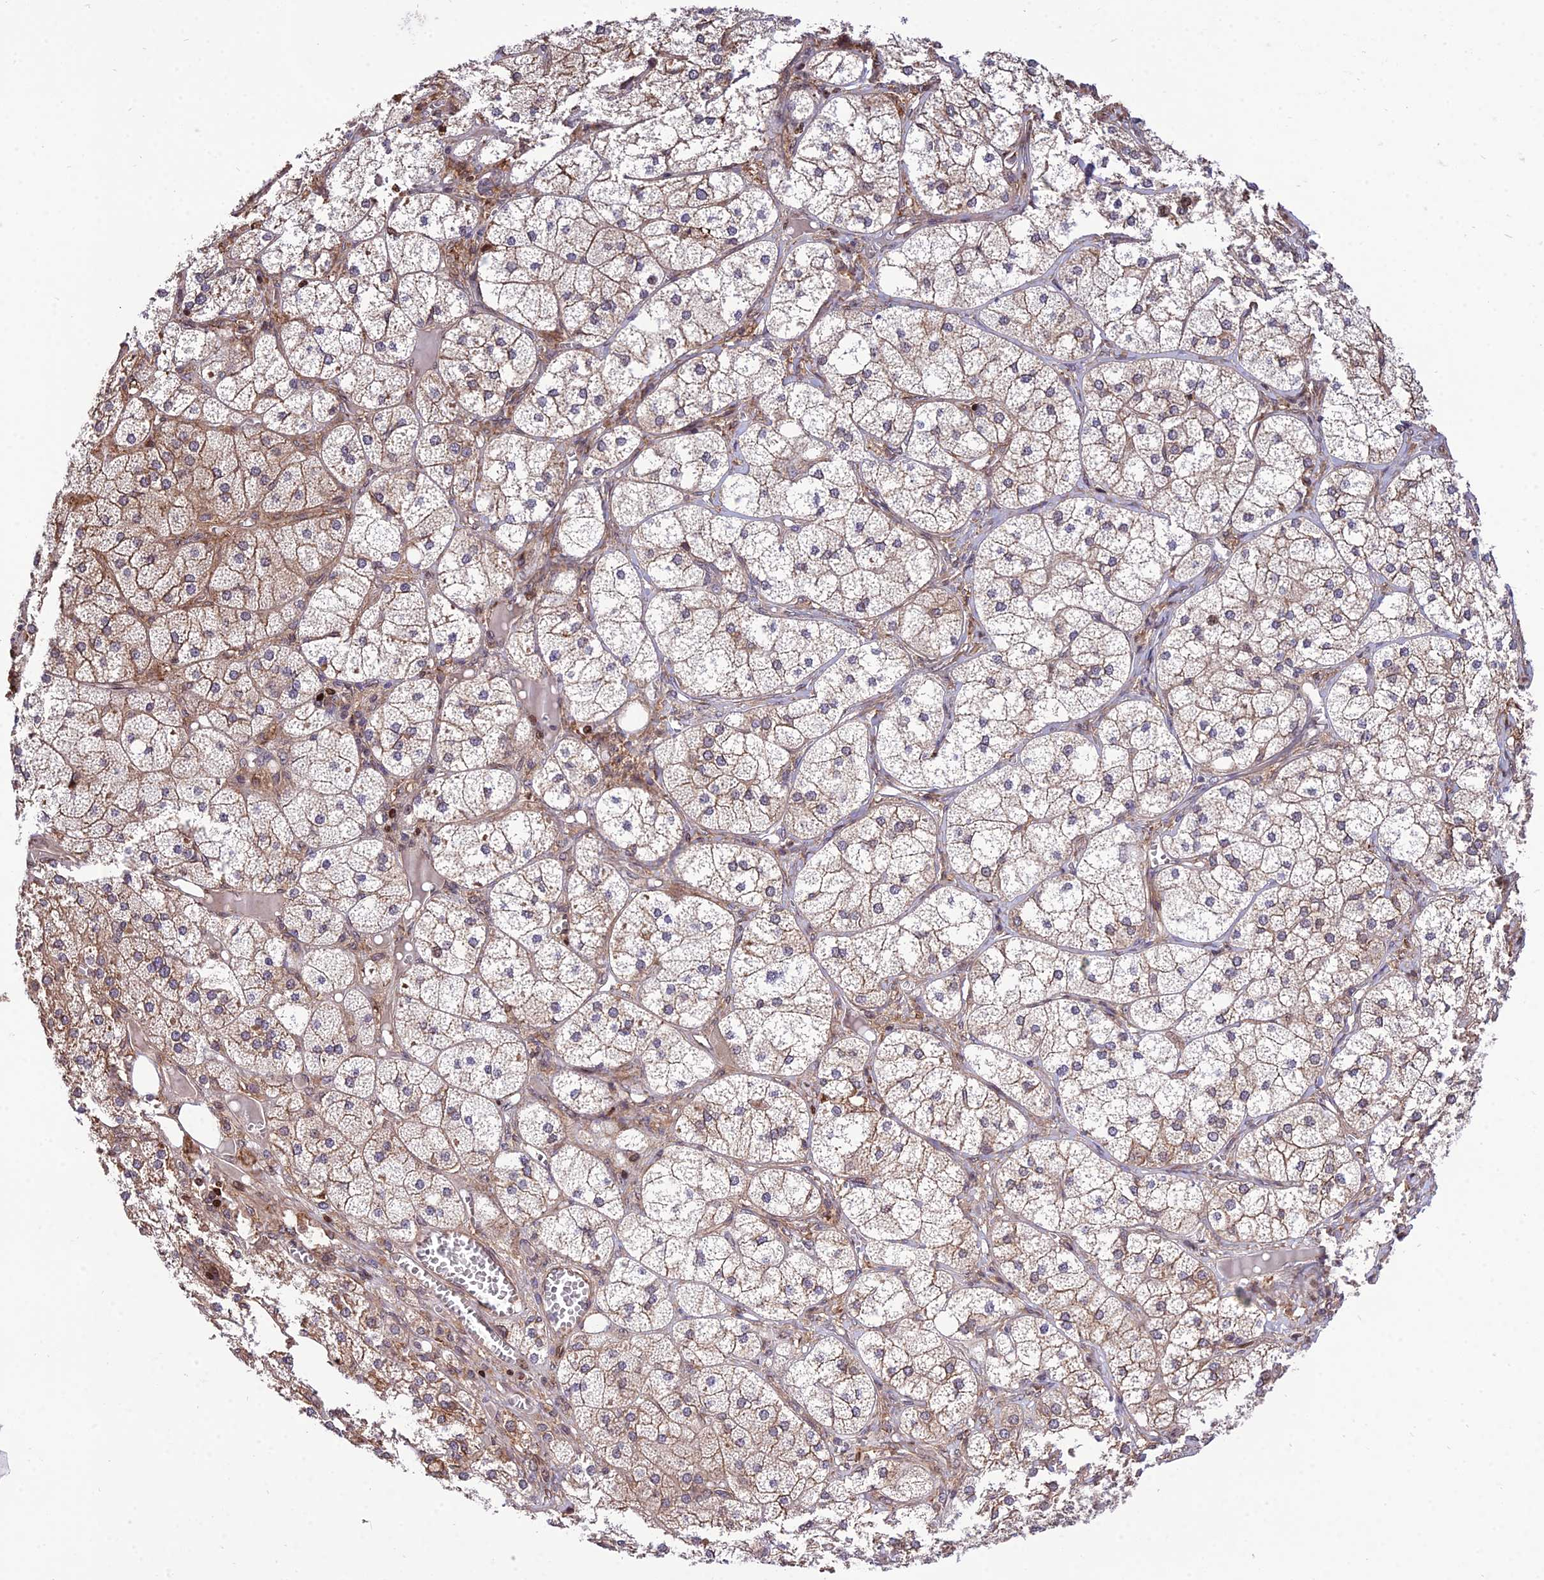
{"staining": {"intensity": "moderate", "quantity": ">75%", "location": "cytoplasmic/membranous,nuclear"}, "tissue": "adrenal gland", "cell_type": "Glandular cells", "image_type": "normal", "snomed": [{"axis": "morphology", "description": "Normal tissue, NOS"}, {"axis": "topography", "description": "Adrenal gland"}], "caption": "DAB immunohistochemical staining of benign adrenal gland exhibits moderate cytoplasmic/membranous,nuclear protein staining in approximately >75% of glandular cells.", "gene": "SMG6", "patient": {"sex": "female", "age": 61}}